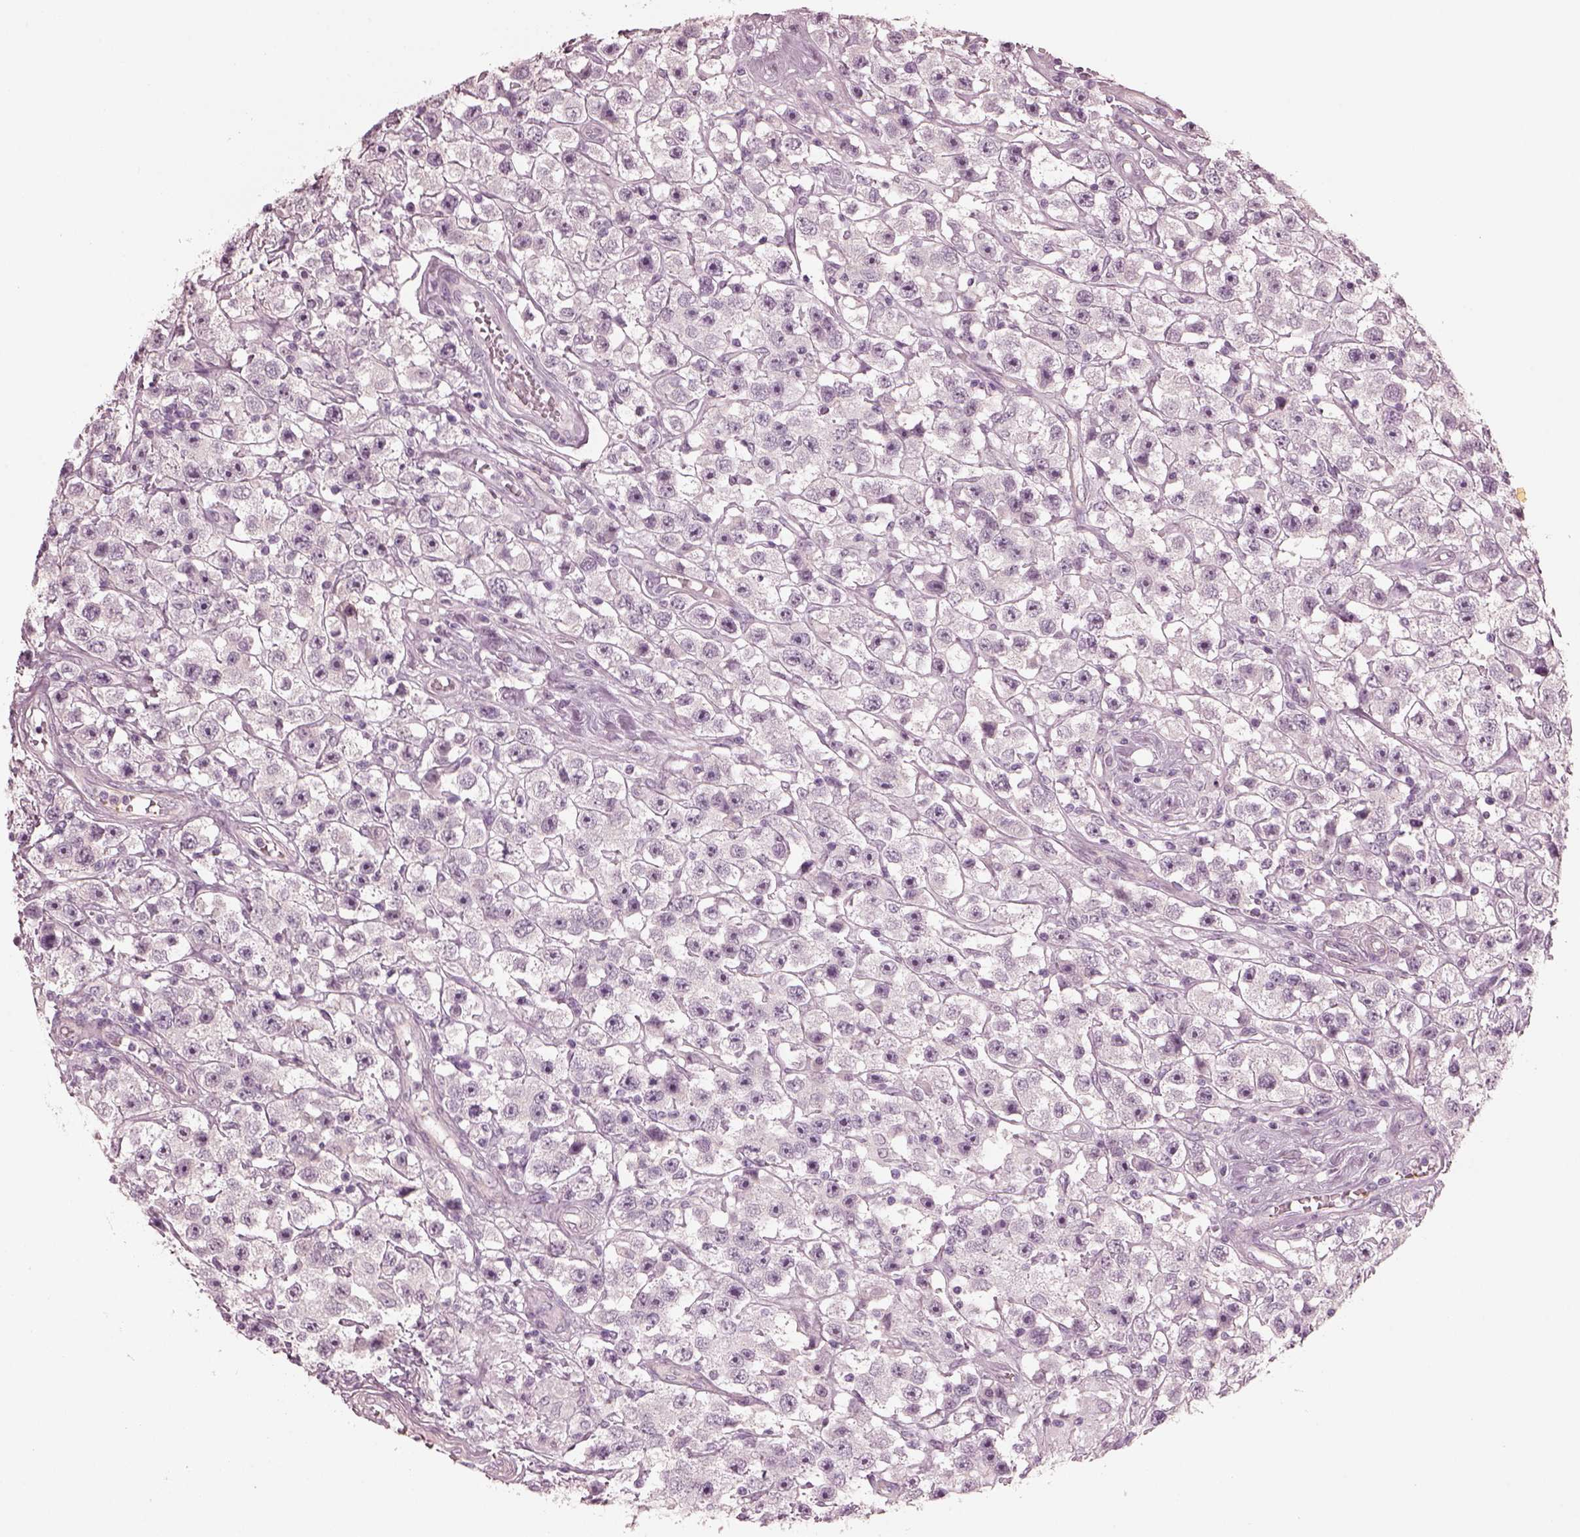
{"staining": {"intensity": "negative", "quantity": "none", "location": "none"}, "tissue": "testis cancer", "cell_type": "Tumor cells", "image_type": "cancer", "snomed": [{"axis": "morphology", "description": "Seminoma, NOS"}, {"axis": "topography", "description": "Testis"}], "caption": "Photomicrograph shows no significant protein expression in tumor cells of testis cancer.", "gene": "EIF4E1B", "patient": {"sex": "male", "age": 45}}